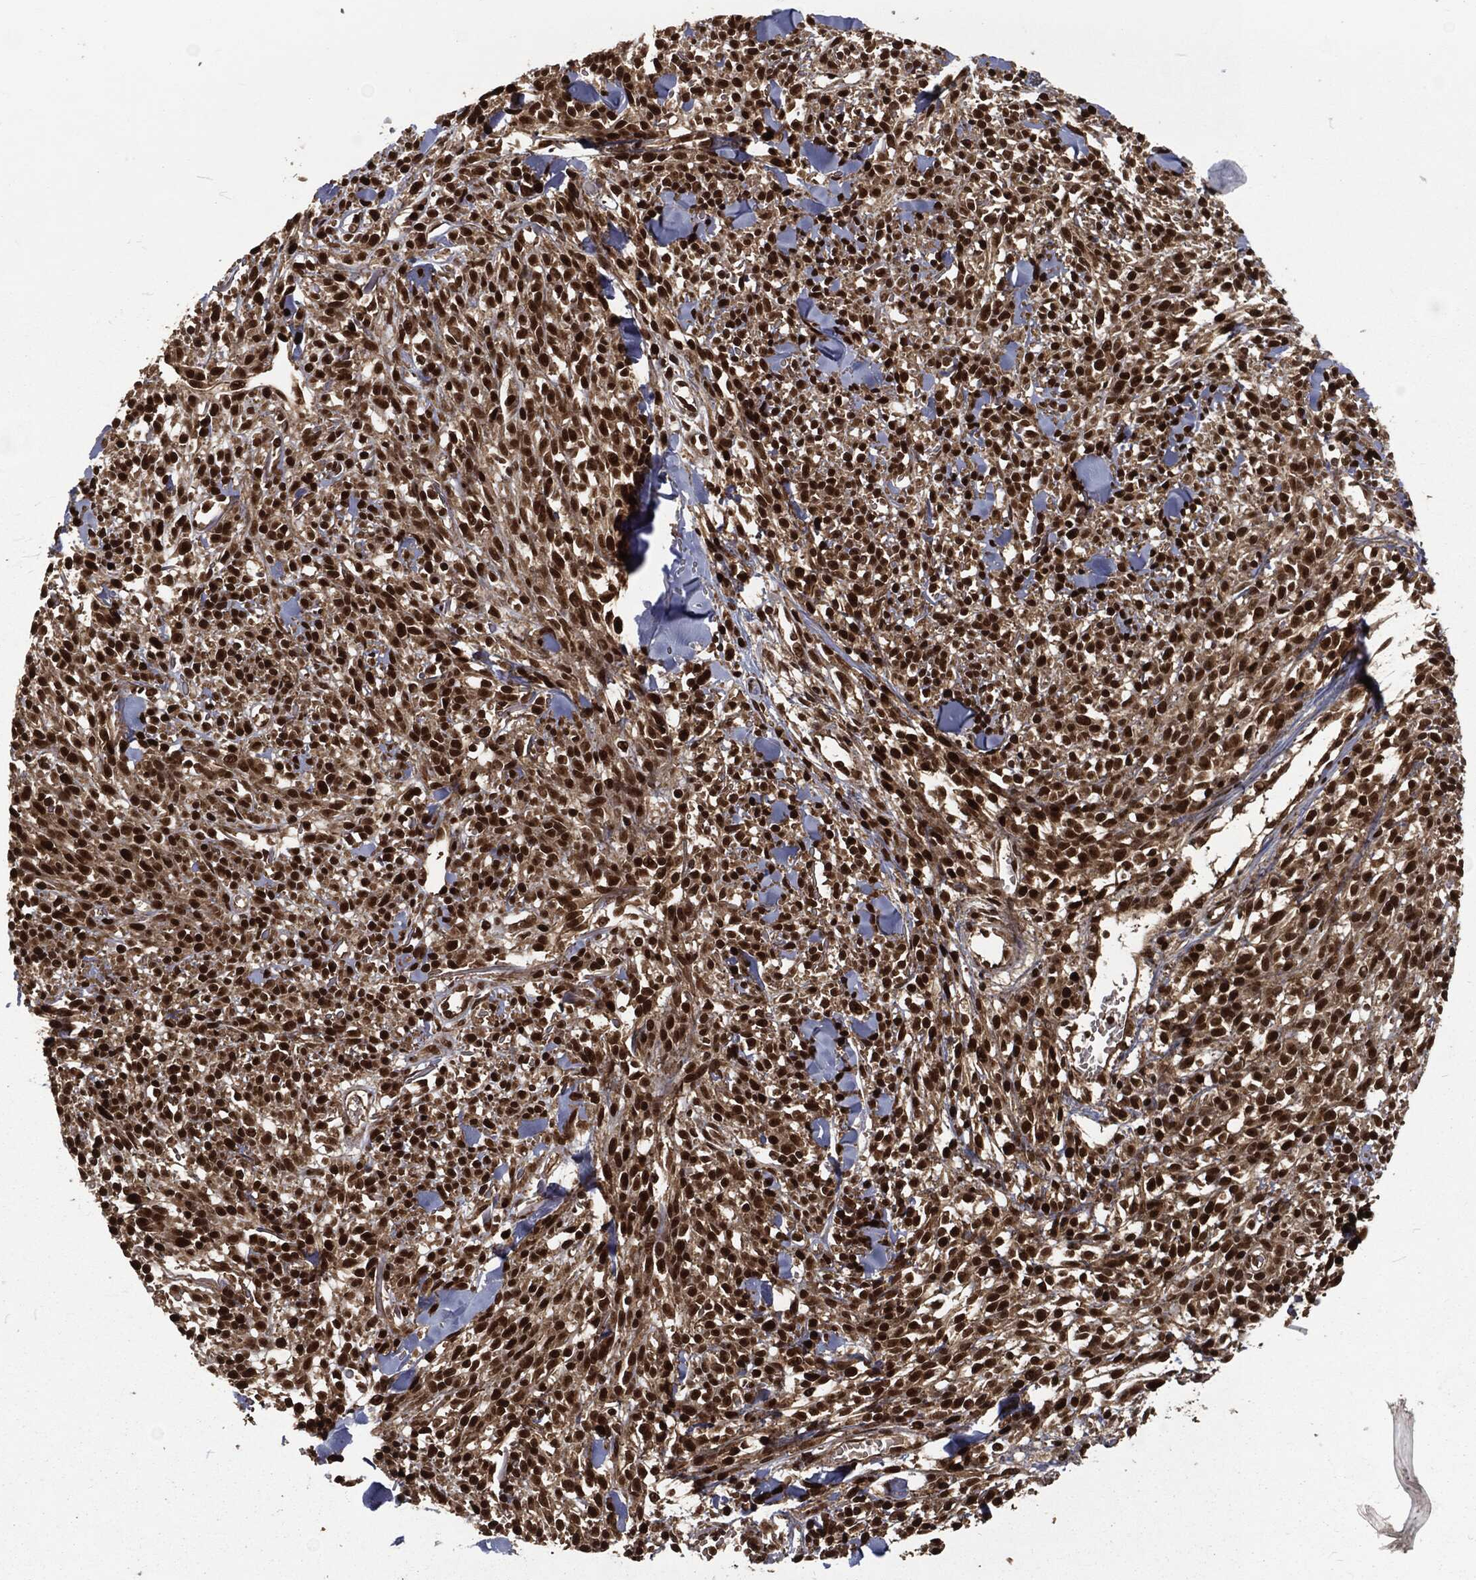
{"staining": {"intensity": "strong", "quantity": ">75%", "location": "nuclear"}, "tissue": "melanoma", "cell_type": "Tumor cells", "image_type": "cancer", "snomed": [{"axis": "morphology", "description": "Malignant melanoma, NOS"}, {"axis": "topography", "description": "Skin"}, {"axis": "topography", "description": "Skin of trunk"}], "caption": "Immunohistochemistry (IHC) of human malignant melanoma demonstrates high levels of strong nuclear positivity in about >75% of tumor cells.", "gene": "NGRN", "patient": {"sex": "male", "age": 74}}